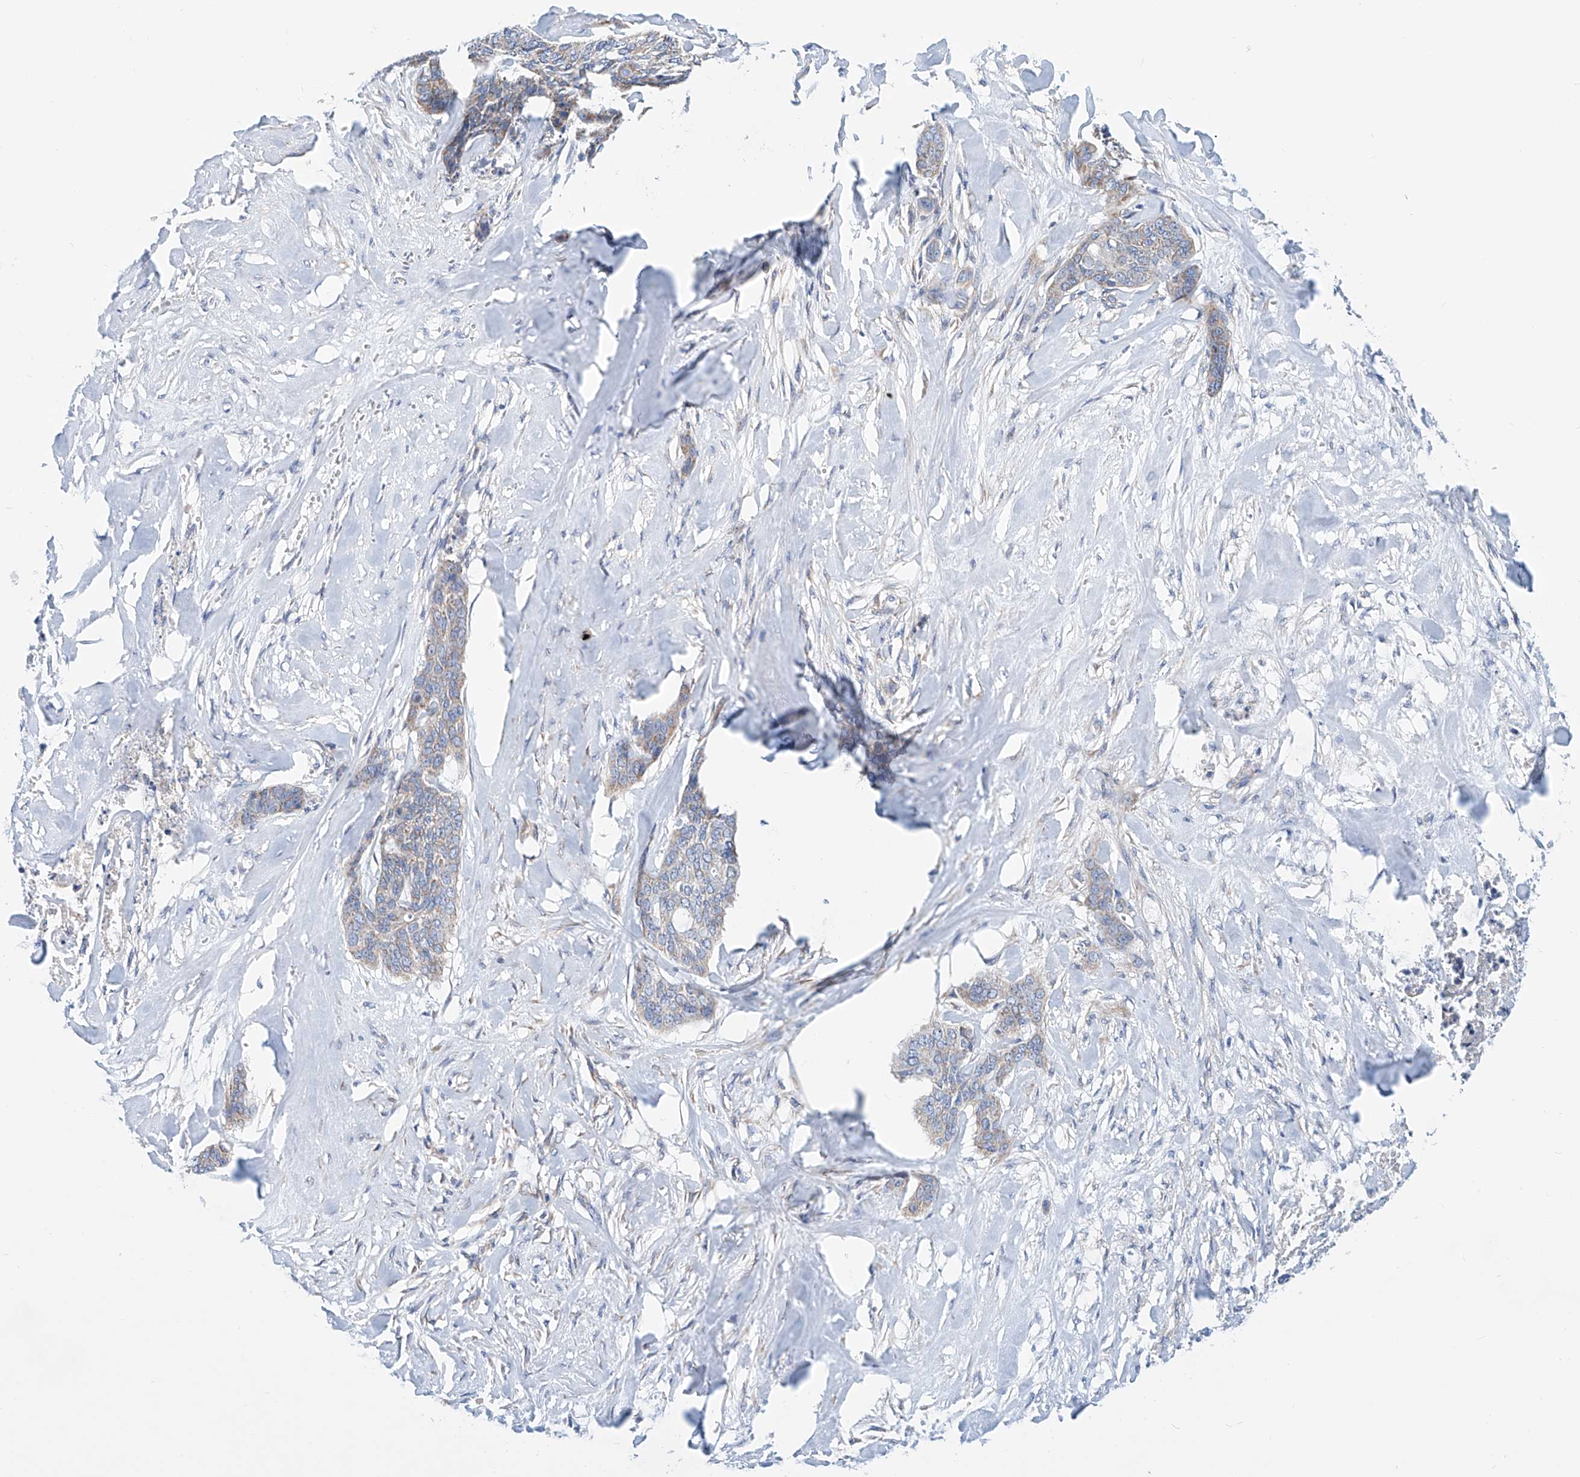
{"staining": {"intensity": "negative", "quantity": "none", "location": "none"}, "tissue": "skin cancer", "cell_type": "Tumor cells", "image_type": "cancer", "snomed": [{"axis": "morphology", "description": "Basal cell carcinoma"}, {"axis": "topography", "description": "Skin"}], "caption": "The photomicrograph displays no staining of tumor cells in skin cancer (basal cell carcinoma).", "gene": "MAD2L1", "patient": {"sex": "female", "age": 64}}